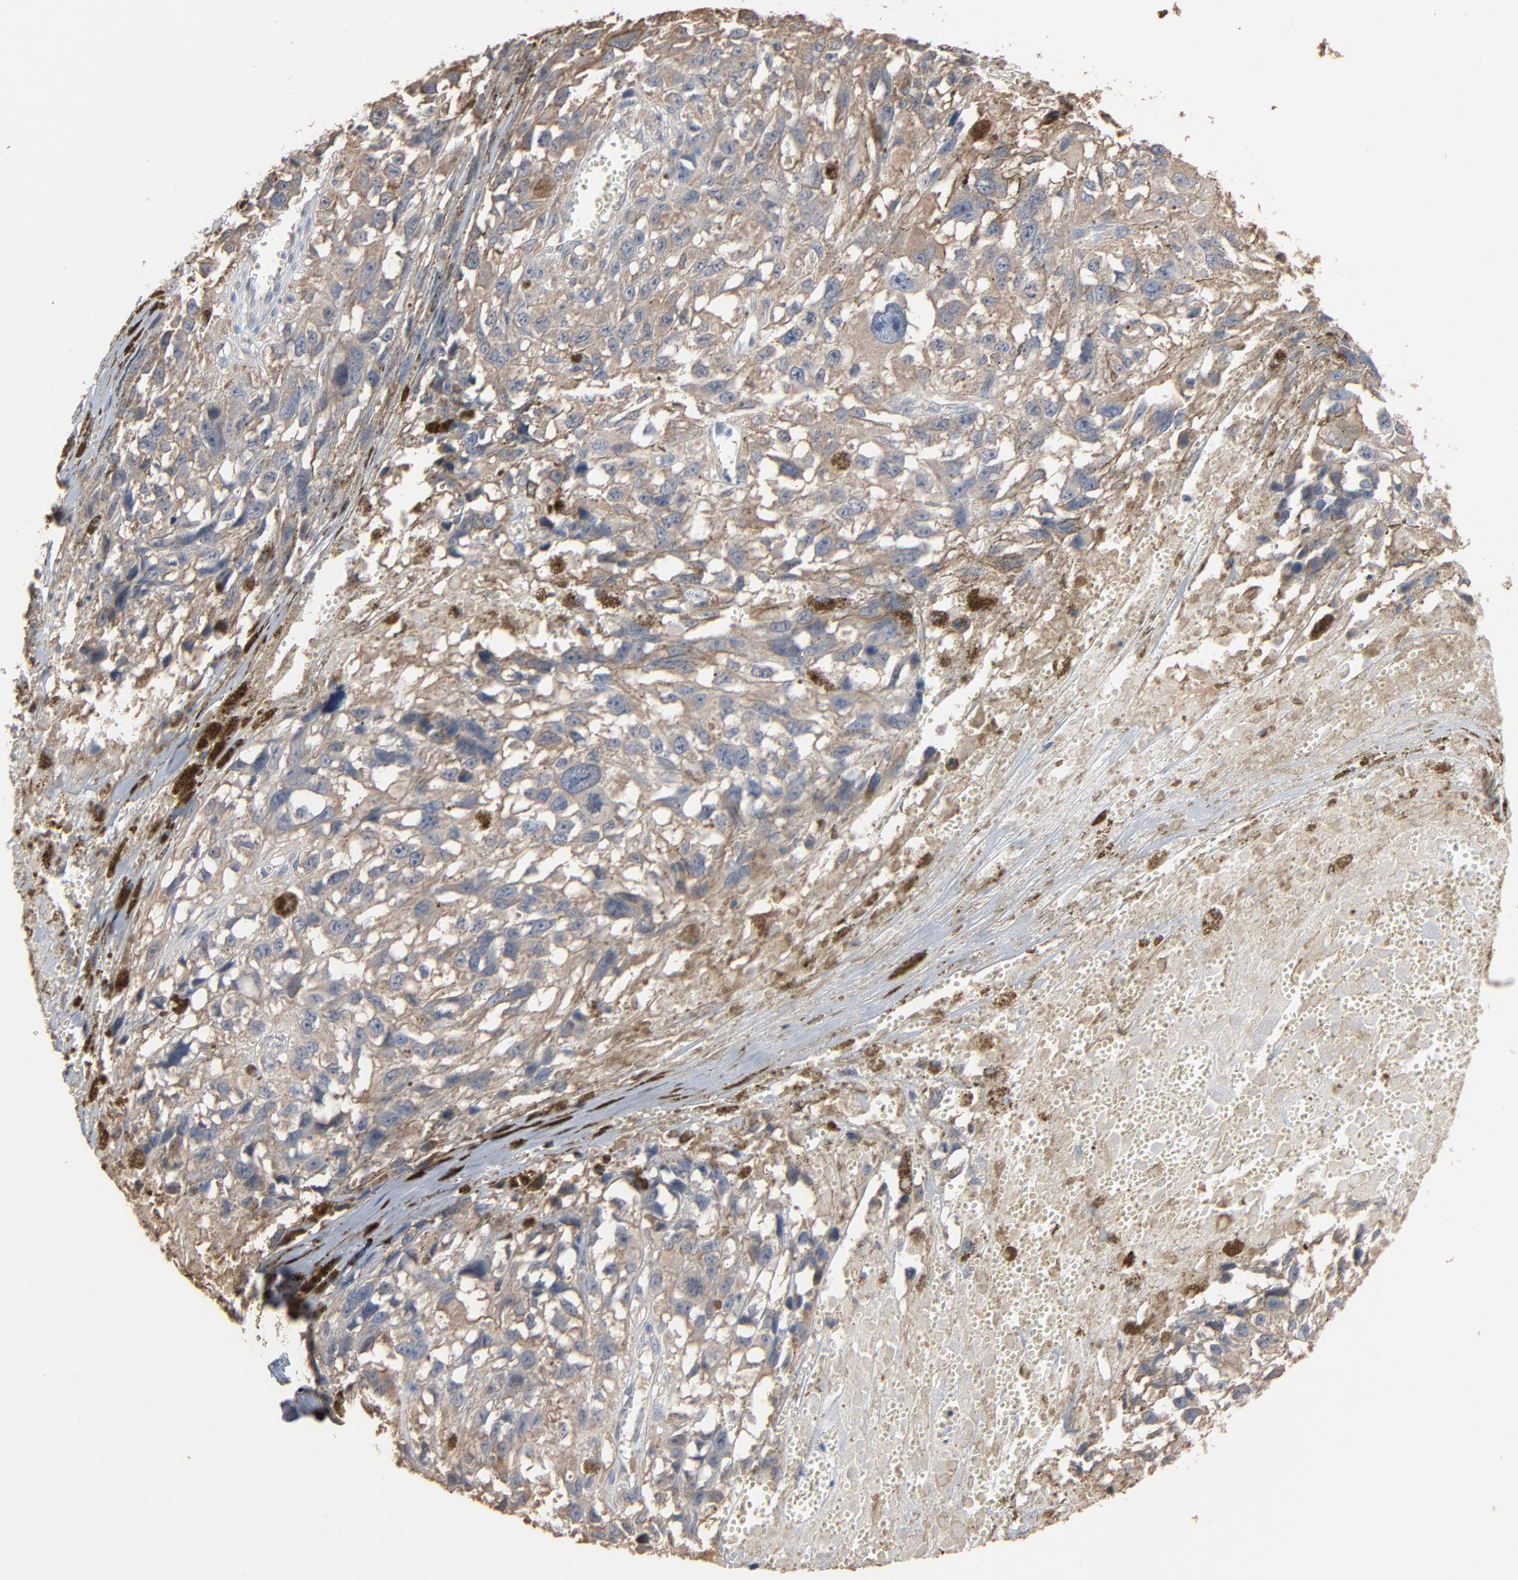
{"staining": {"intensity": "weak", "quantity": ">75%", "location": "cytoplasmic/membranous"}, "tissue": "melanoma", "cell_type": "Tumor cells", "image_type": "cancer", "snomed": [{"axis": "morphology", "description": "Malignant melanoma, Metastatic site"}, {"axis": "topography", "description": "Lymph node"}], "caption": "Malignant melanoma (metastatic site) stained with a brown dye demonstrates weak cytoplasmic/membranous positive positivity in about >75% of tumor cells.", "gene": "CCT5", "patient": {"sex": "male", "age": 59}}